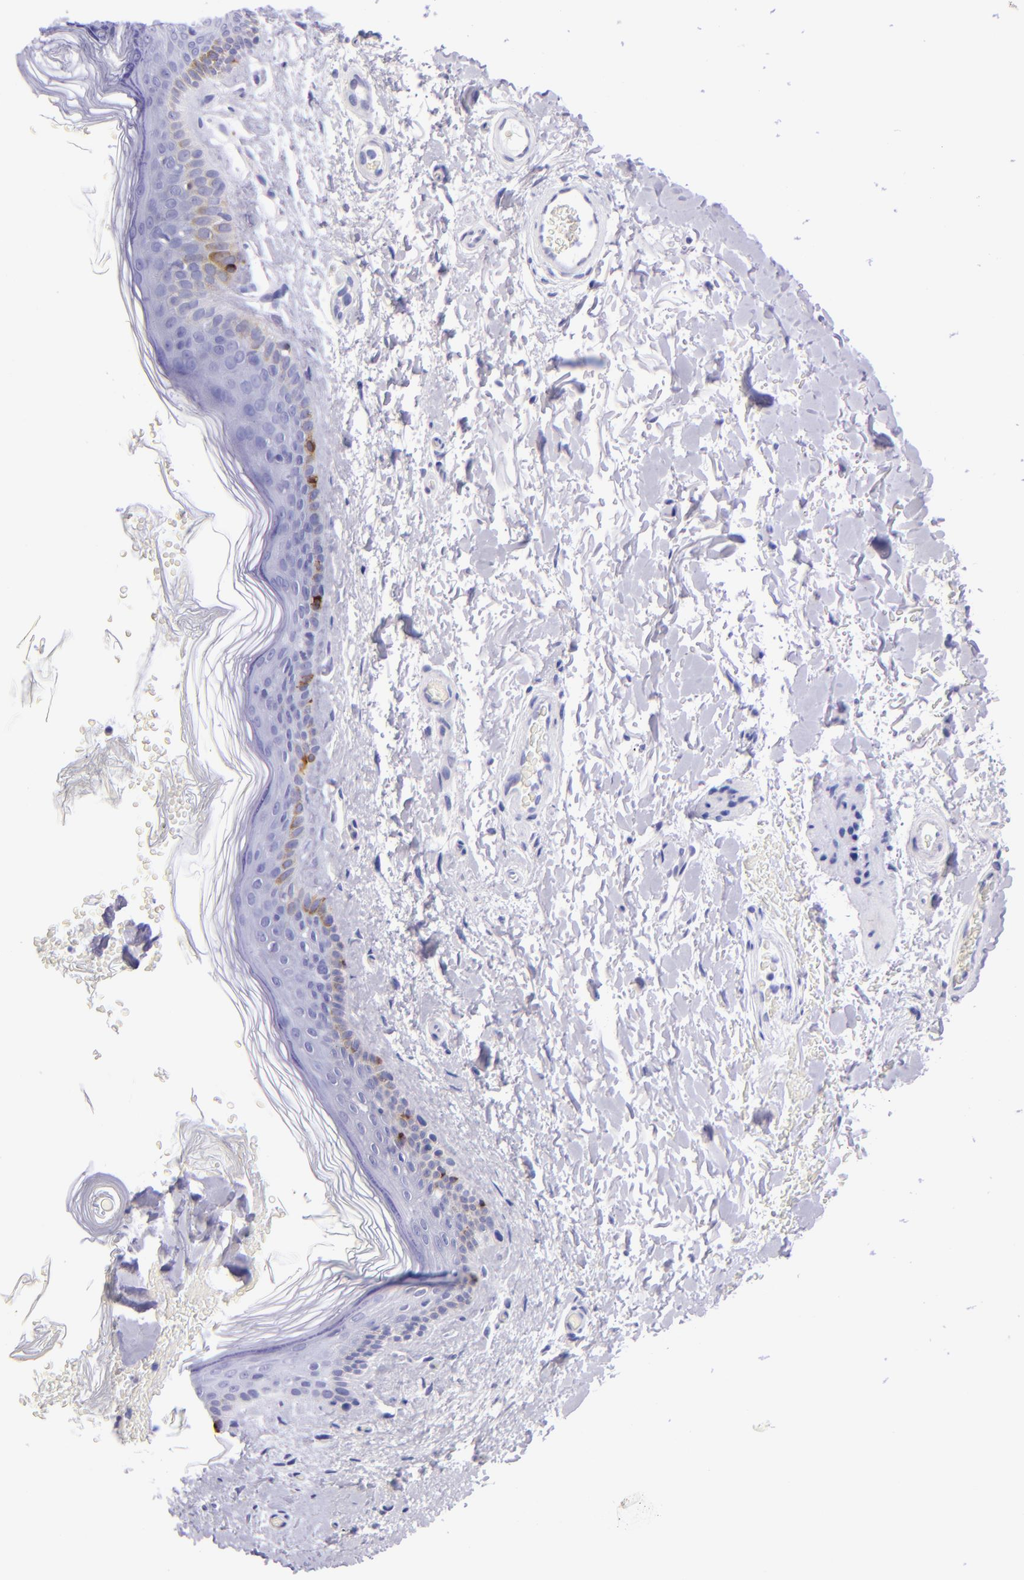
{"staining": {"intensity": "negative", "quantity": "none", "location": "none"}, "tissue": "skin", "cell_type": "Fibroblasts", "image_type": "normal", "snomed": [{"axis": "morphology", "description": "Normal tissue, NOS"}, {"axis": "topography", "description": "Skin"}], "caption": "This is an IHC micrograph of benign human skin. There is no expression in fibroblasts.", "gene": "TYRP1", "patient": {"sex": "male", "age": 63}}